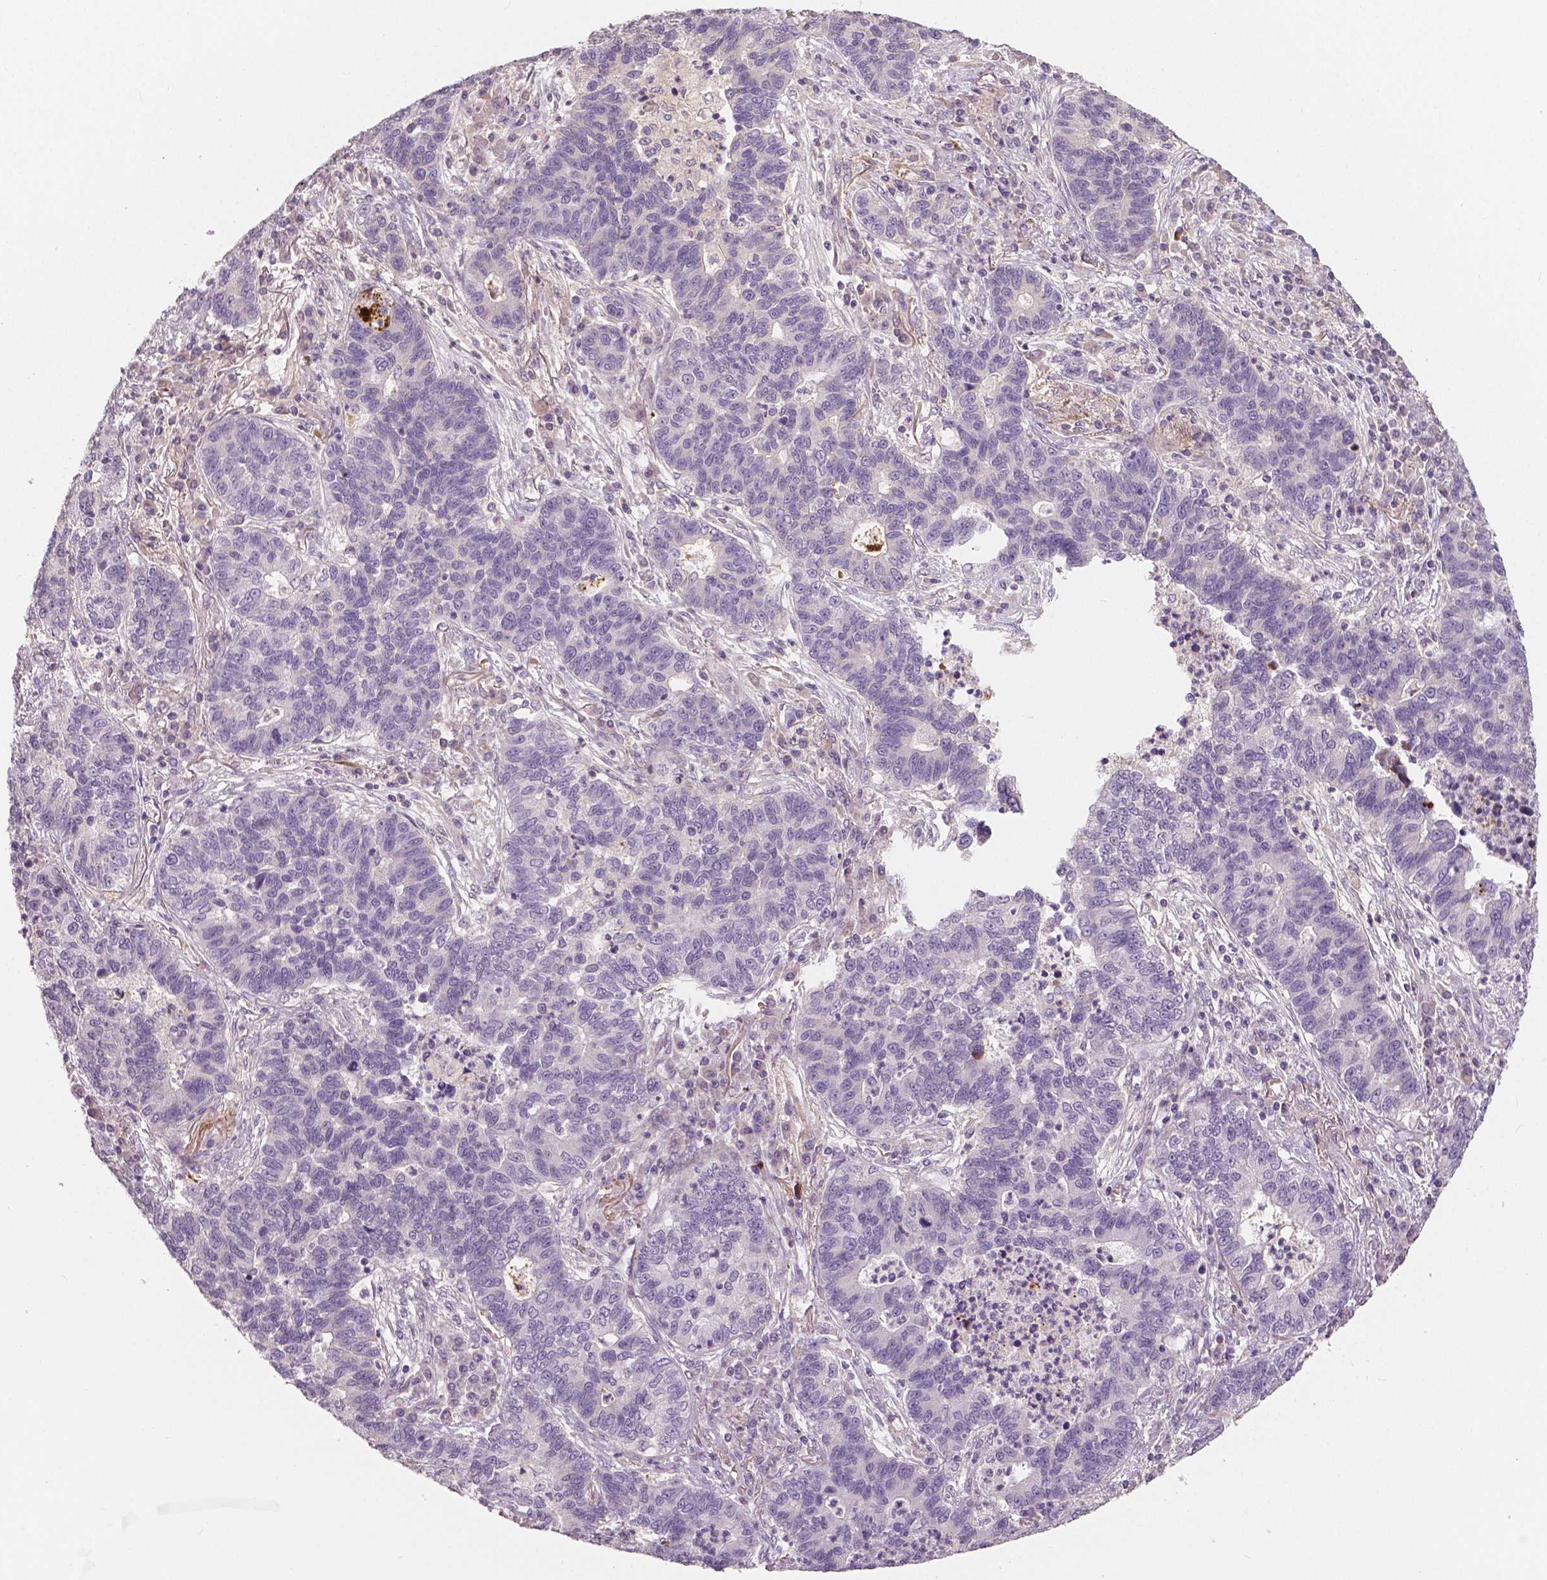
{"staining": {"intensity": "negative", "quantity": "none", "location": "none"}, "tissue": "lung cancer", "cell_type": "Tumor cells", "image_type": "cancer", "snomed": [{"axis": "morphology", "description": "Adenocarcinoma, NOS"}, {"axis": "topography", "description": "Lung"}], "caption": "Immunohistochemistry image of human adenocarcinoma (lung) stained for a protein (brown), which displays no positivity in tumor cells.", "gene": "APOA4", "patient": {"sex": "female", "age": 57}}